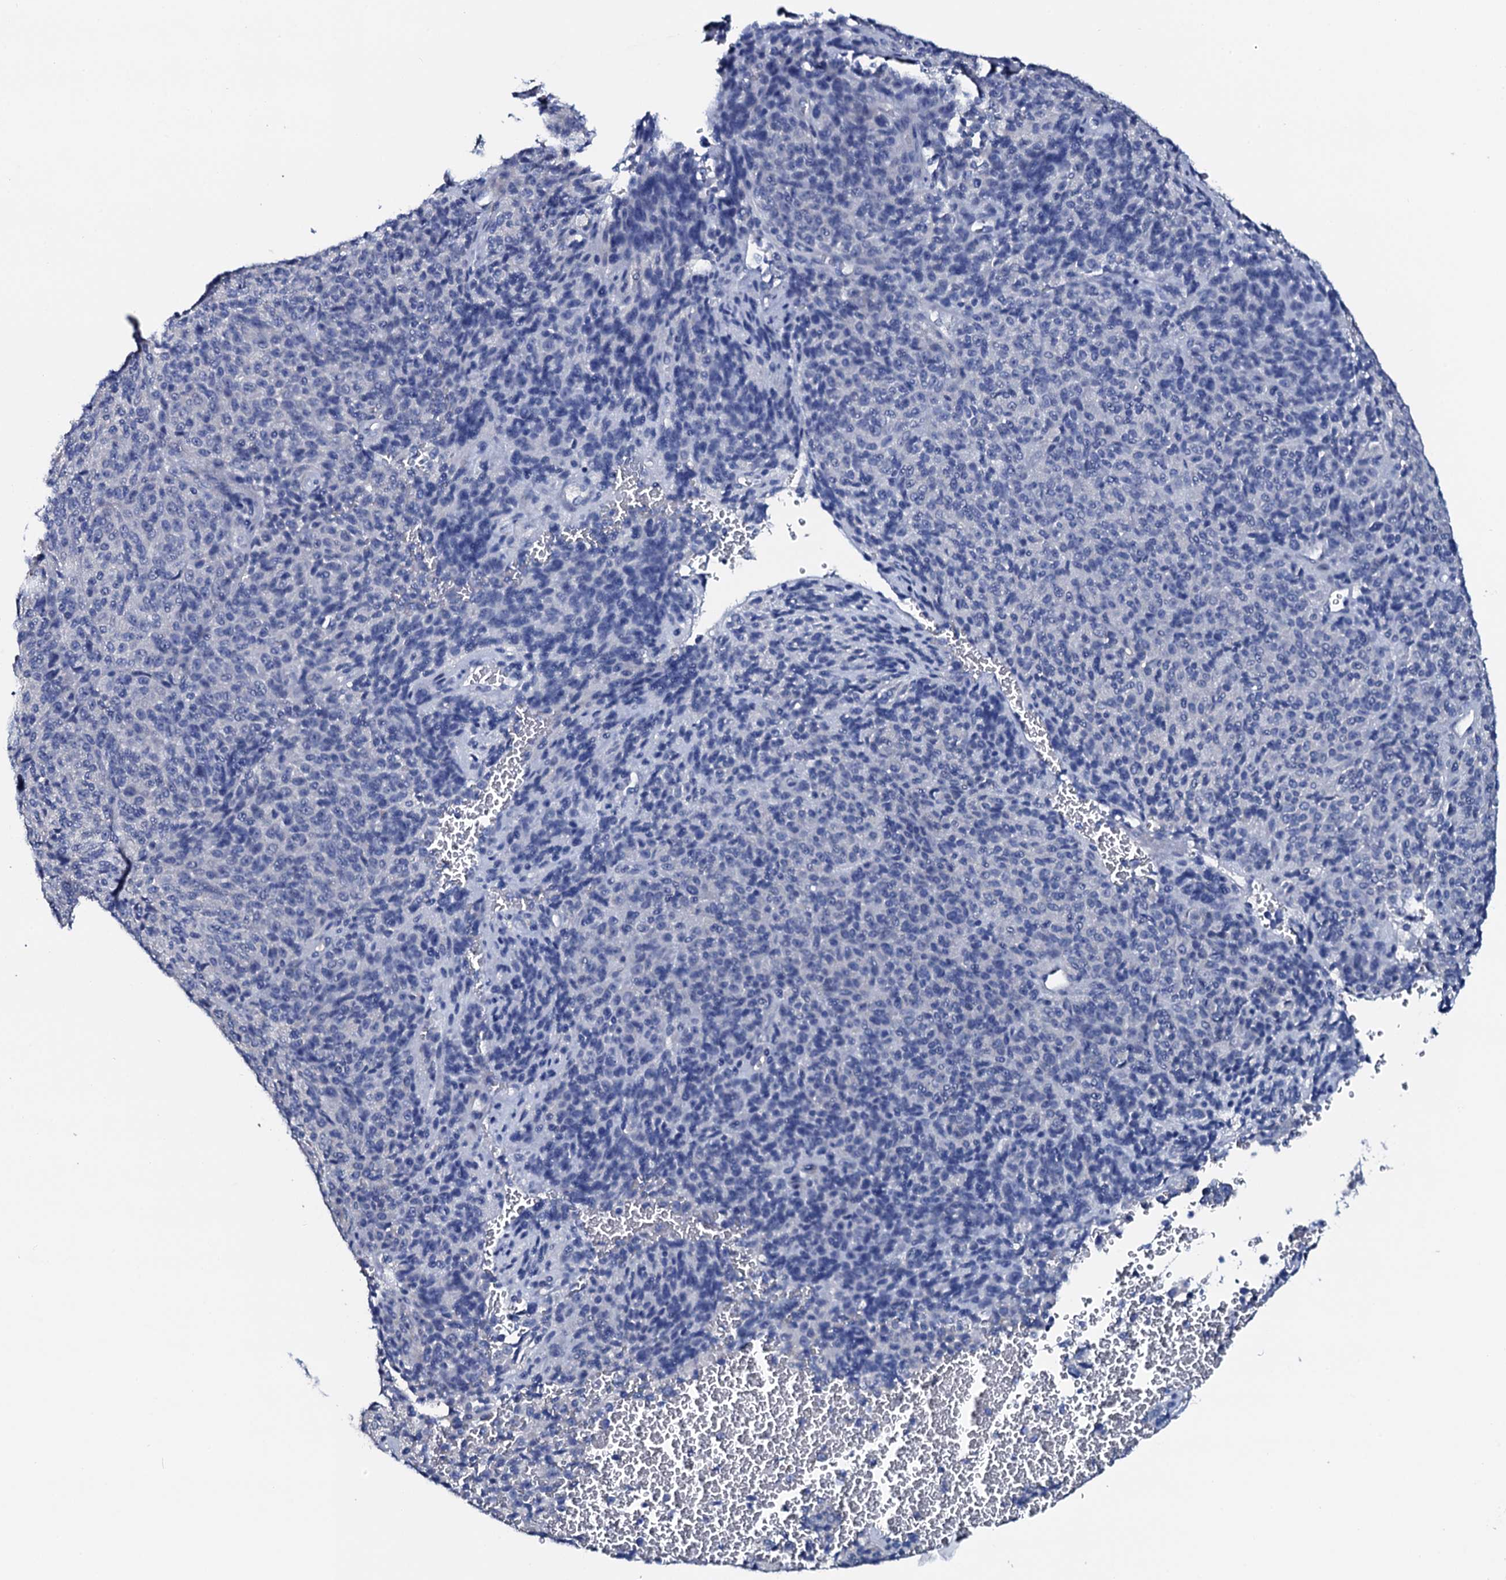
{"staining": {"intensity": "negative", "quantity": "none", "location": "none"}, "tissue": "melanoma", "cell_type": "Tumor cells", "image_type": "cancer", "snomed": [{"axis": "morphology", "description": "Malignant melanoma, Metastatic site"}, {"axis": "topography", "description": "Brain"}], "caption": "DAB immunohistochemical staining of human malignant melanoma (metastatic site) exhibits no significant staining in tumor cells. (Brightfield microscopy of DAB (3,3'-diaminobenzidine) immunohistochemistry (IHC) at high magnification).", "gene": "GYS2", "patient": {"sex": "female", "age": 56}}